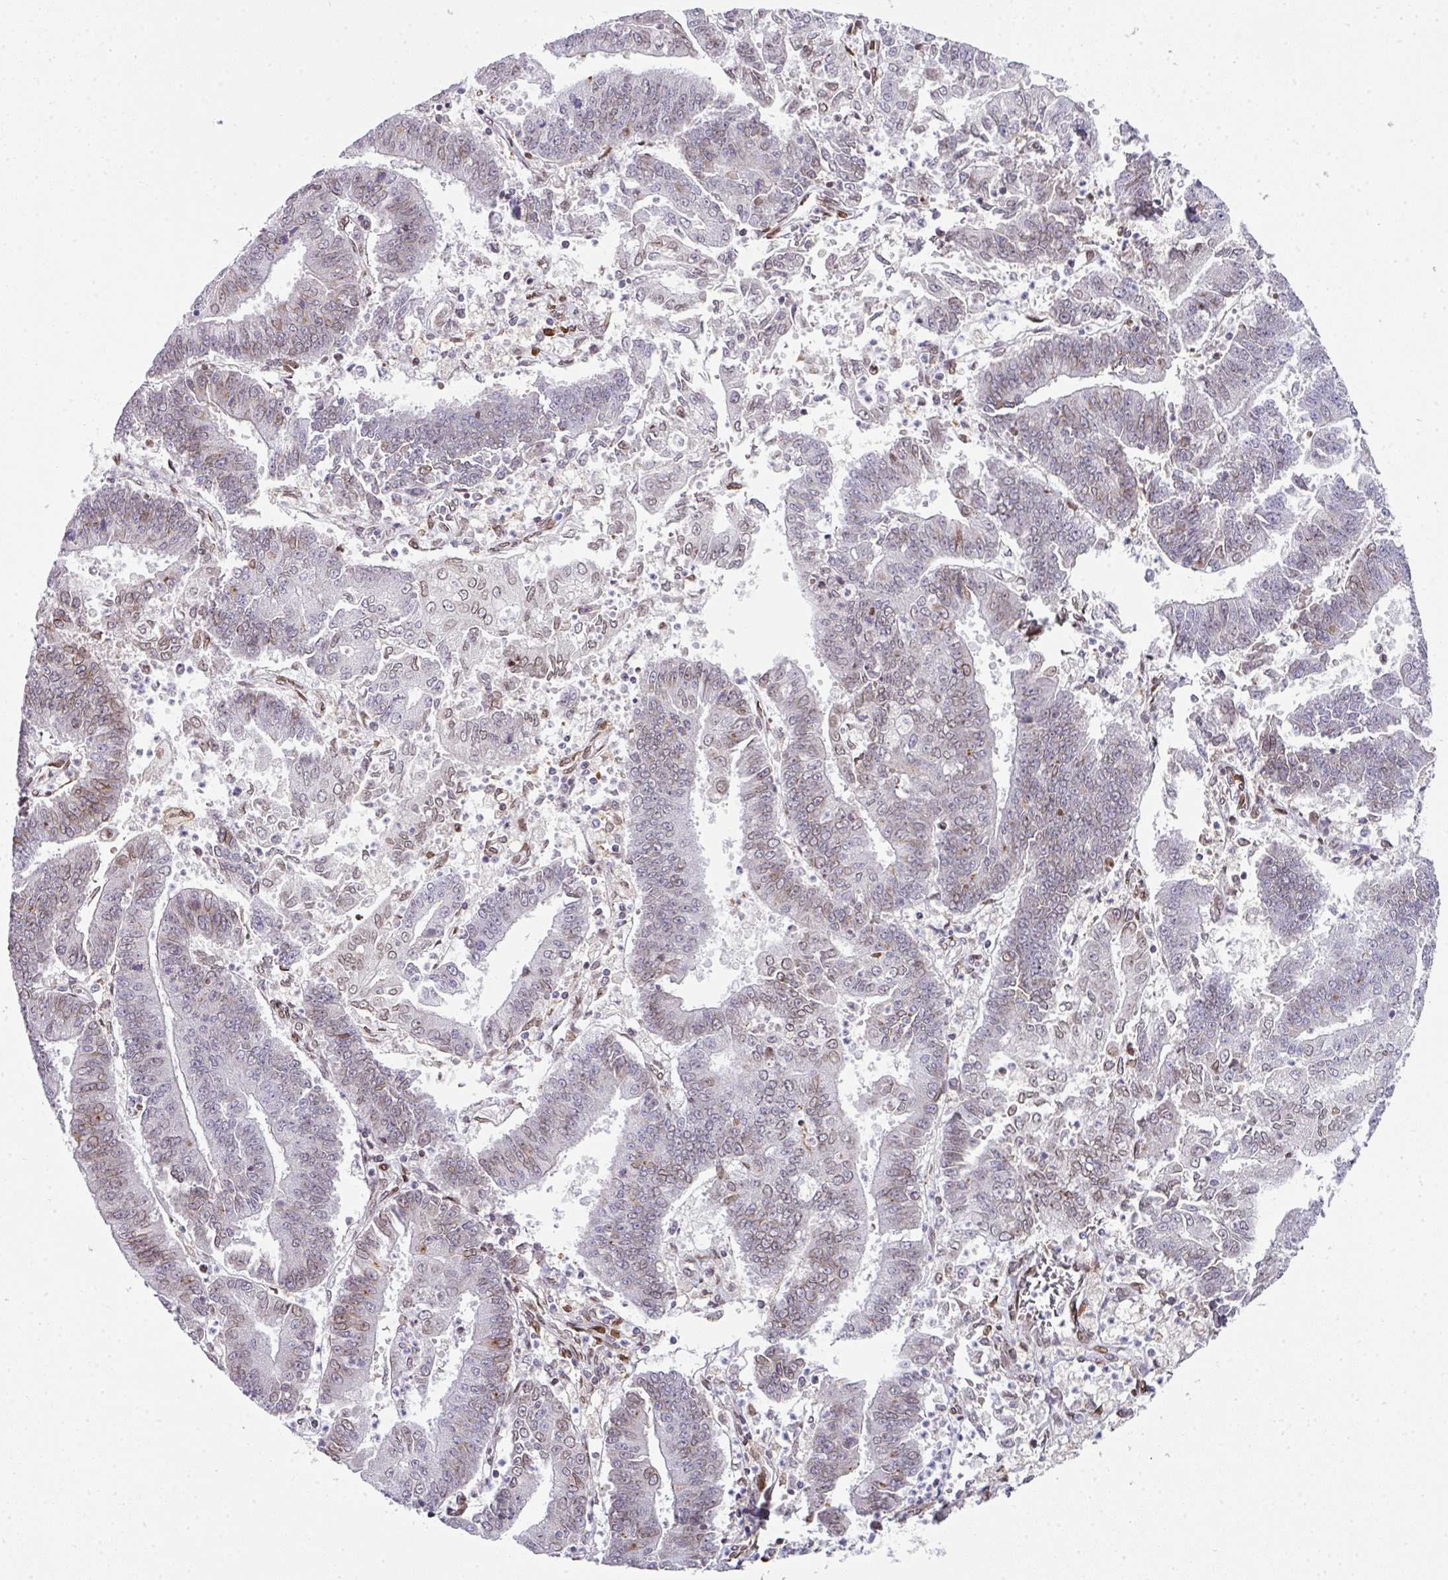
{"staining": {"intensity": "weak", "quantity": "<25%", "location": "nuclear"}, "tissue": "endometrial cancer", "cell_type": "Tumor cells", "image_type": "cancer", "snomed": [{"axis": "morphology", "description": "Adenocarcinoma, NOS"}, {"axis": "topography", "description": "Endometrium"}], "caption": "A micrograph of human endometrial adenocarcinoma is negative for staining in tumor cells.", "gene": "PLK1", "patient": {"sex": "female", "age": 73}}